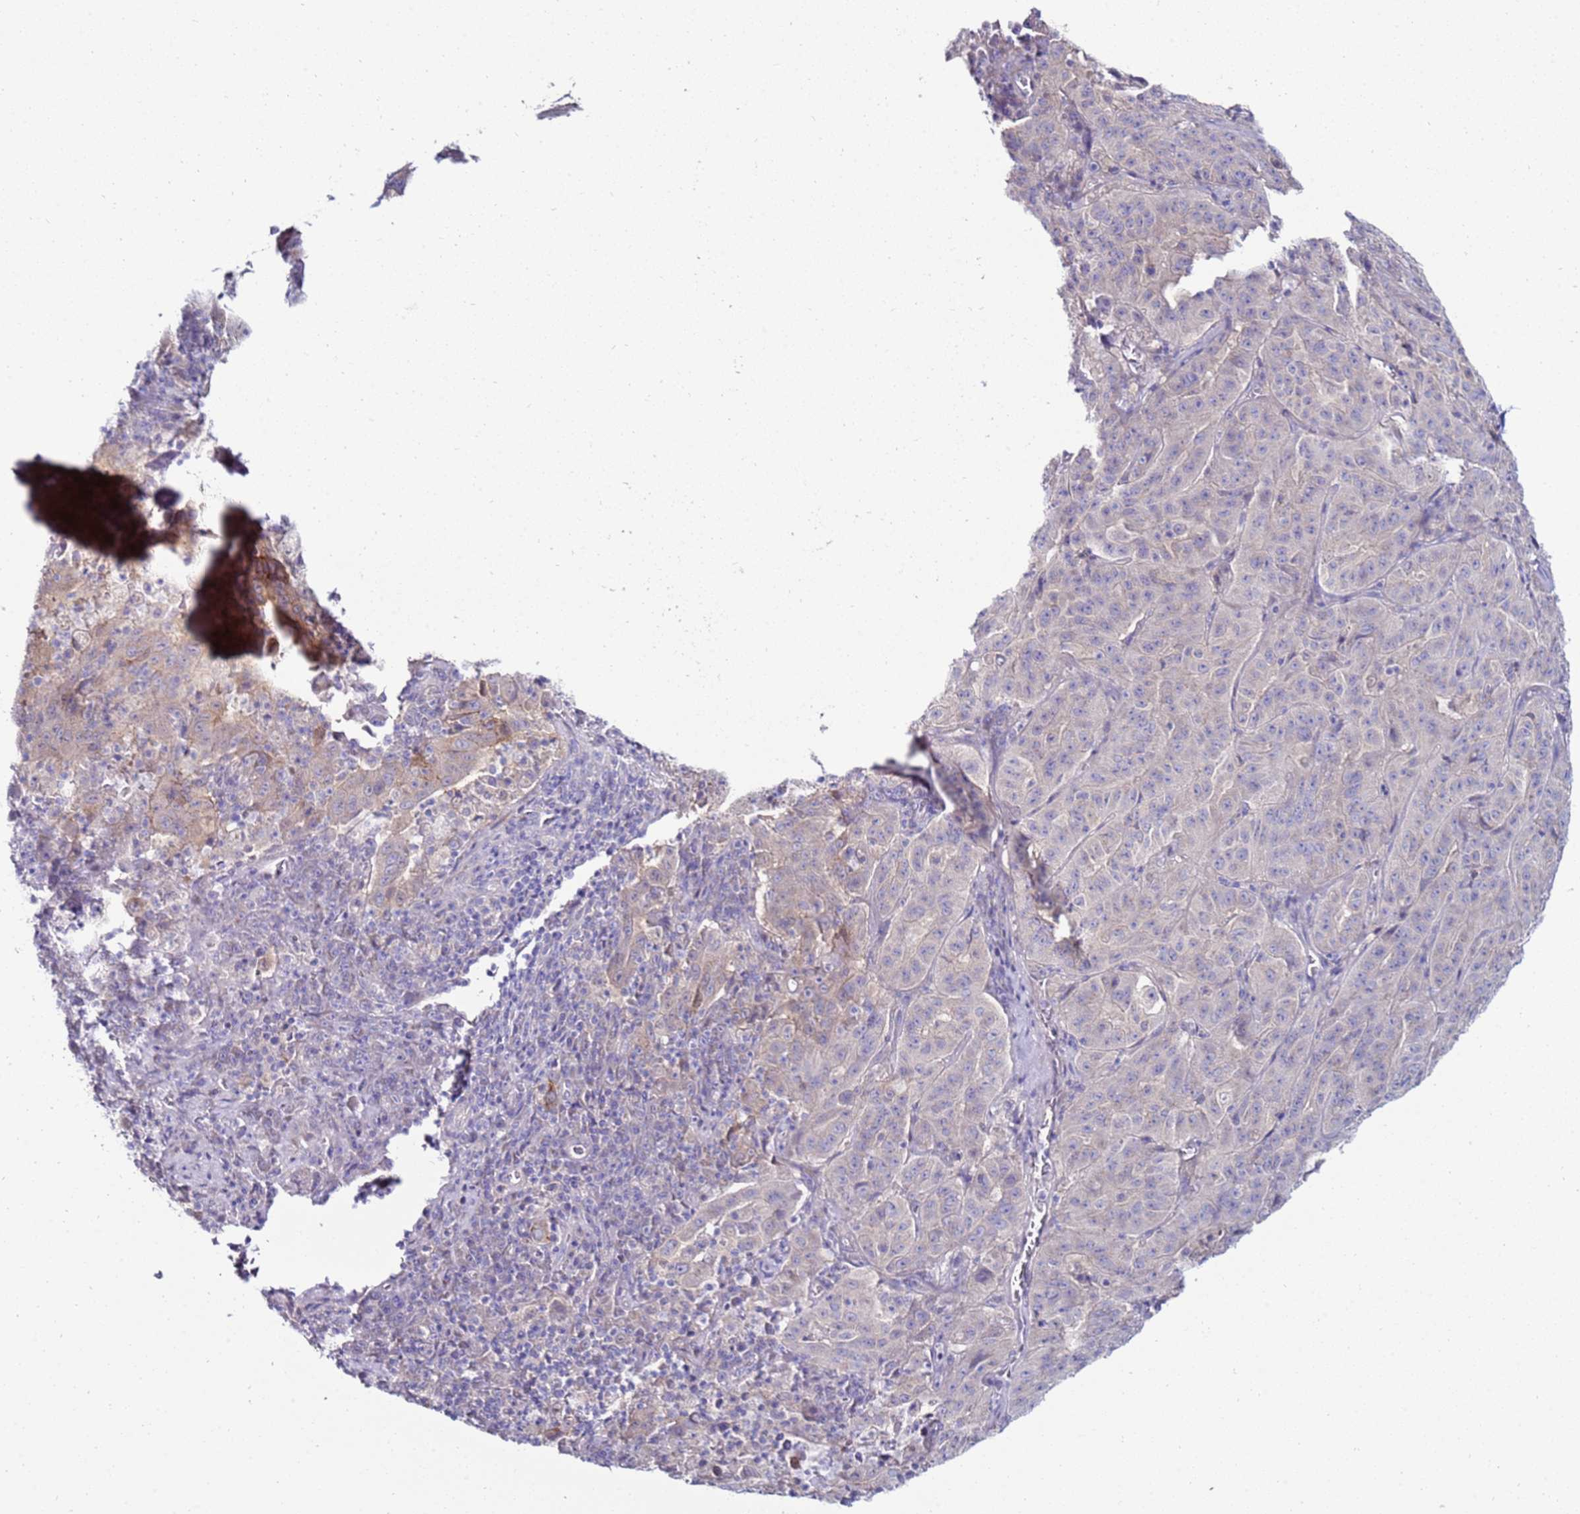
{"staining": {"intensity": "moderate", "quantity": "<25%", "location": "cytoplasmic/membranous"}, "tissue": "pancreatic cancer", "cell_type": "Tumor cells", "image_type": "cancer", "snomed": [{"axis": "morphology", "description": "Adenocarcinoma, NOS"}, {"axis": "topography", "description": "Pancreas"}], "caption": "Tumor cells display low levels of moderate cytoplasmic/membranous positivity in about <25% of cells in human adenocarcinoma (pancreatic).", "gene": "GPN3", "patient": {"sex": "male", "age": 63}}